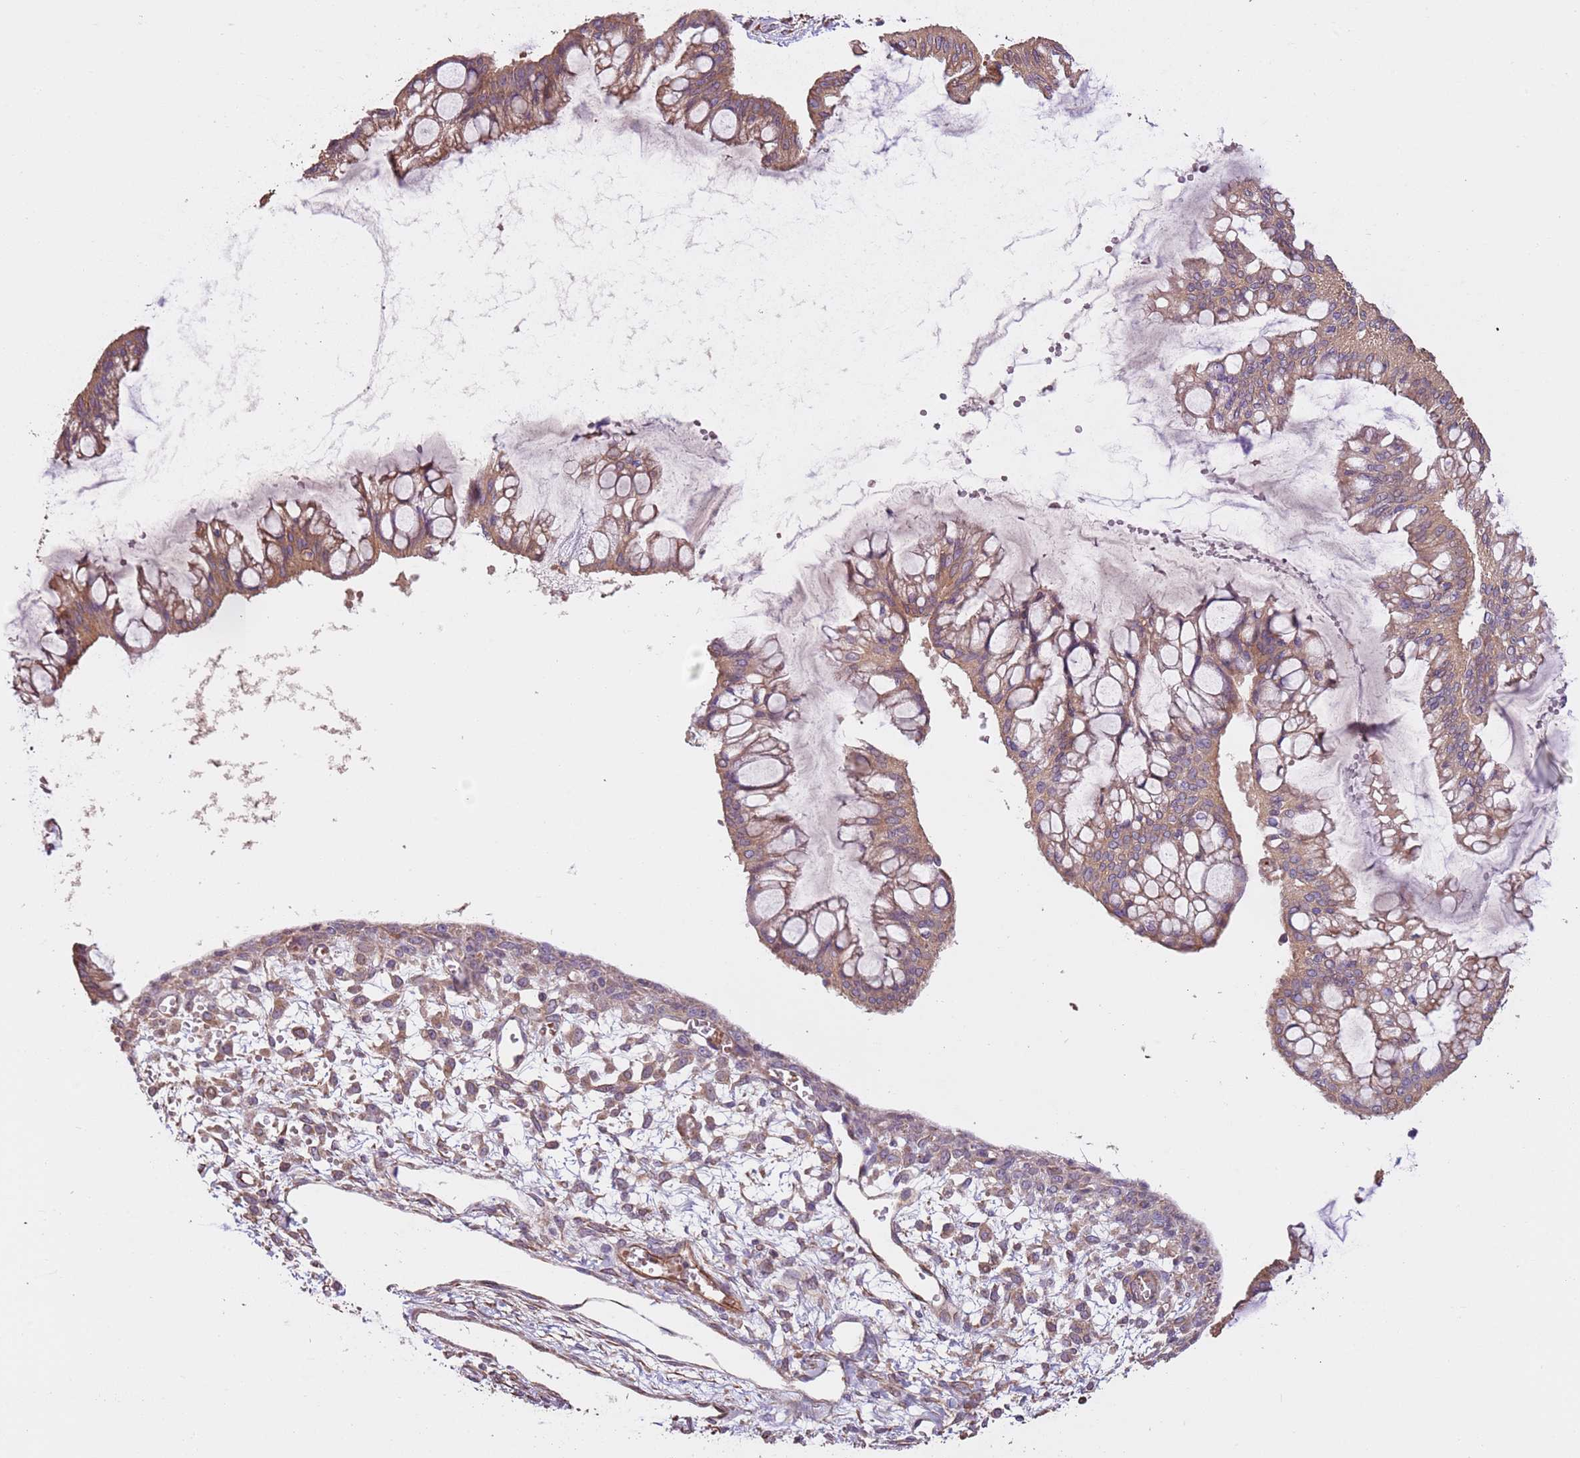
{"staining": {"intensity": "moderate", "quantity": ">75%", "location": "cytoplasmic/membranous"}, "tissue": "ovarian cancer", "cell_type": "Tumor cells", "image_type": "cancer", "snomed": [{"axis": "morphology", "description": "Cystadenocarcinoma, mucinous, NOS"}, {"axis": "topography", "description": "Ovary"}], "caption": "Moderate cytoplasmic/membranous protein positivity is appreciated in about >75% of tumor cells in mucinous cystadenocarcinoma (ovarian). (IHC, brightfield microscopy, high magnification).", "gene": "FAM89B", "patient": {"sex": "female", "age": 73}}